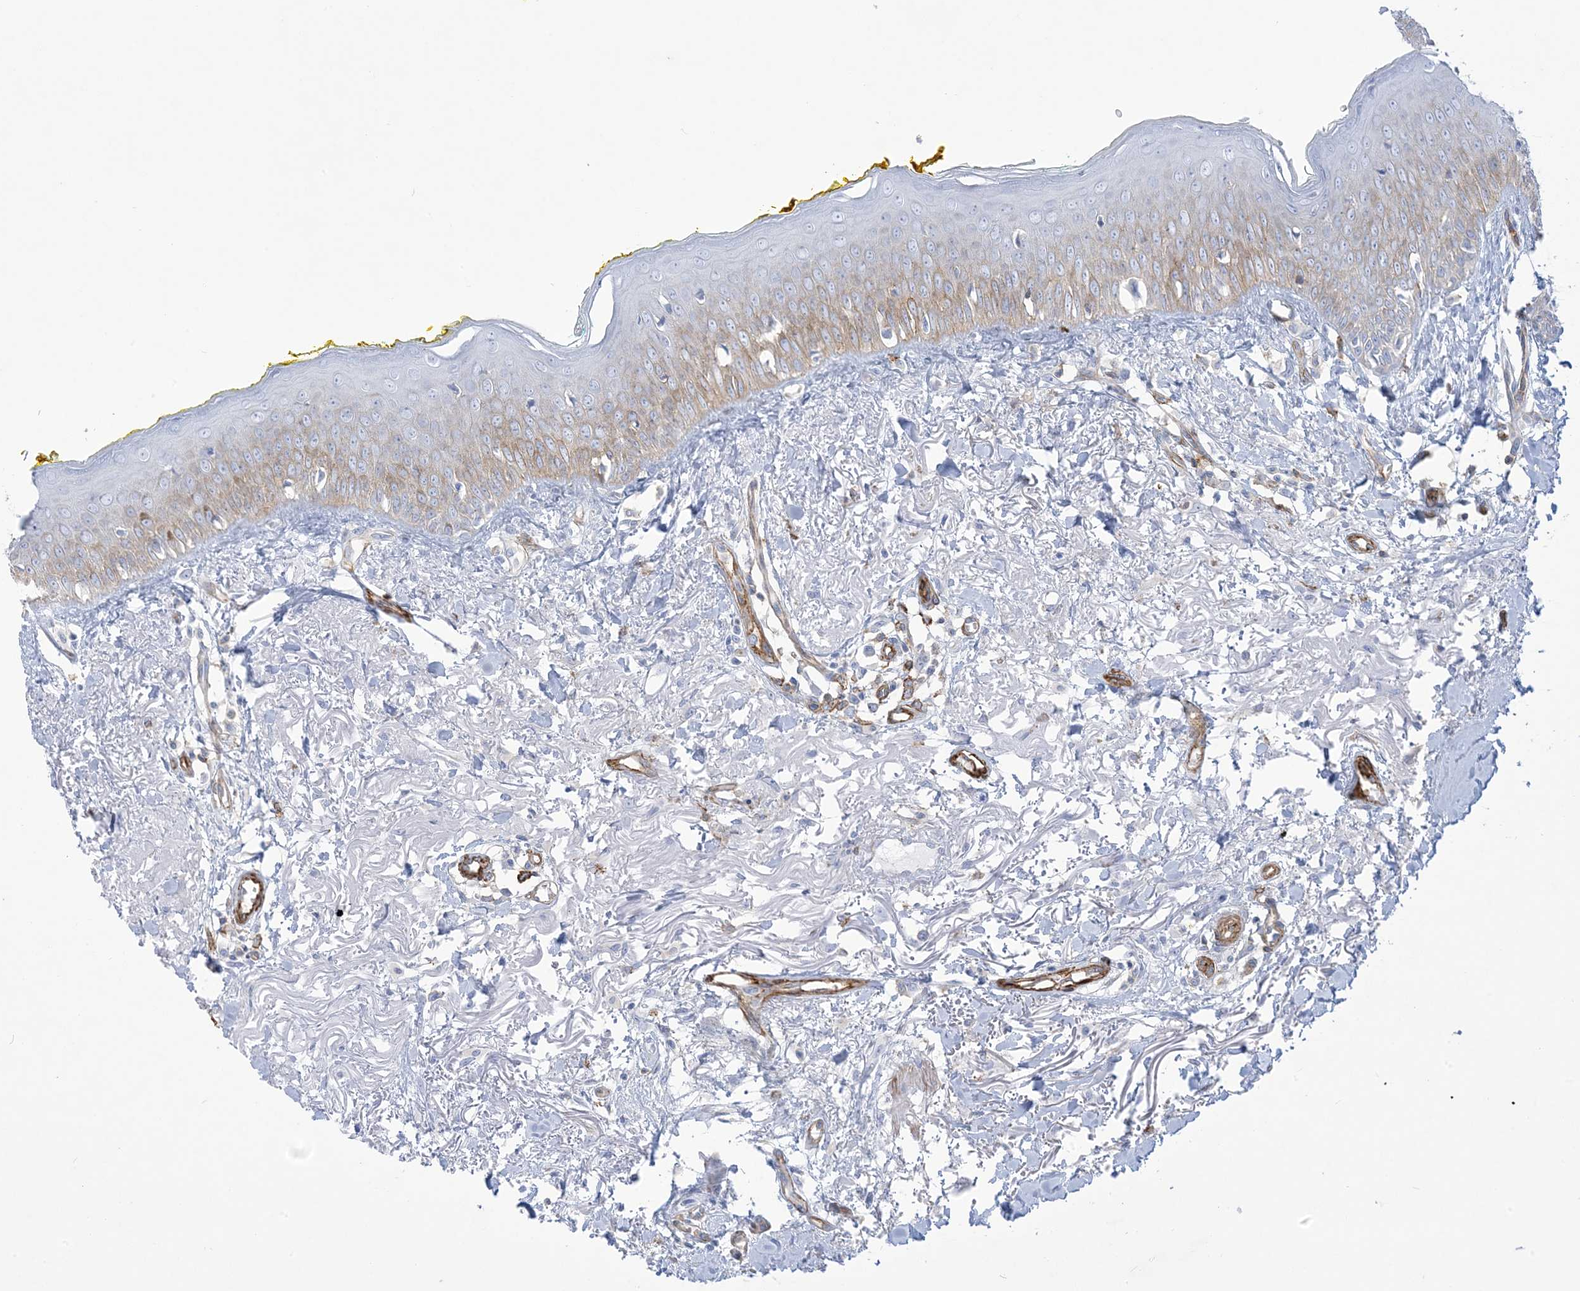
{"staining": {"intensity": "weak", "quantity": "25%-75%", "location": "cytoplasmic/membranous"}, "tissue": "oral mucosa", "cell_type": "Squamous epithelial cells", "image_type": "normal", "snomed": [{"axis": "morphology", "description": "Normal tissue, NOS"}, {"axis": "topography", "description": "Oral tissue"}], "caption": "High-power microscopy captured an immunohistochemistry (IHC) micrograph of normal oral mucosa, revealing weak cytoplasmic/membranous positivity in about 25%-75% of squamous epithelial cells.", "gene": "B3GNT7", "patient": {"sex": "female", "age": 70}}